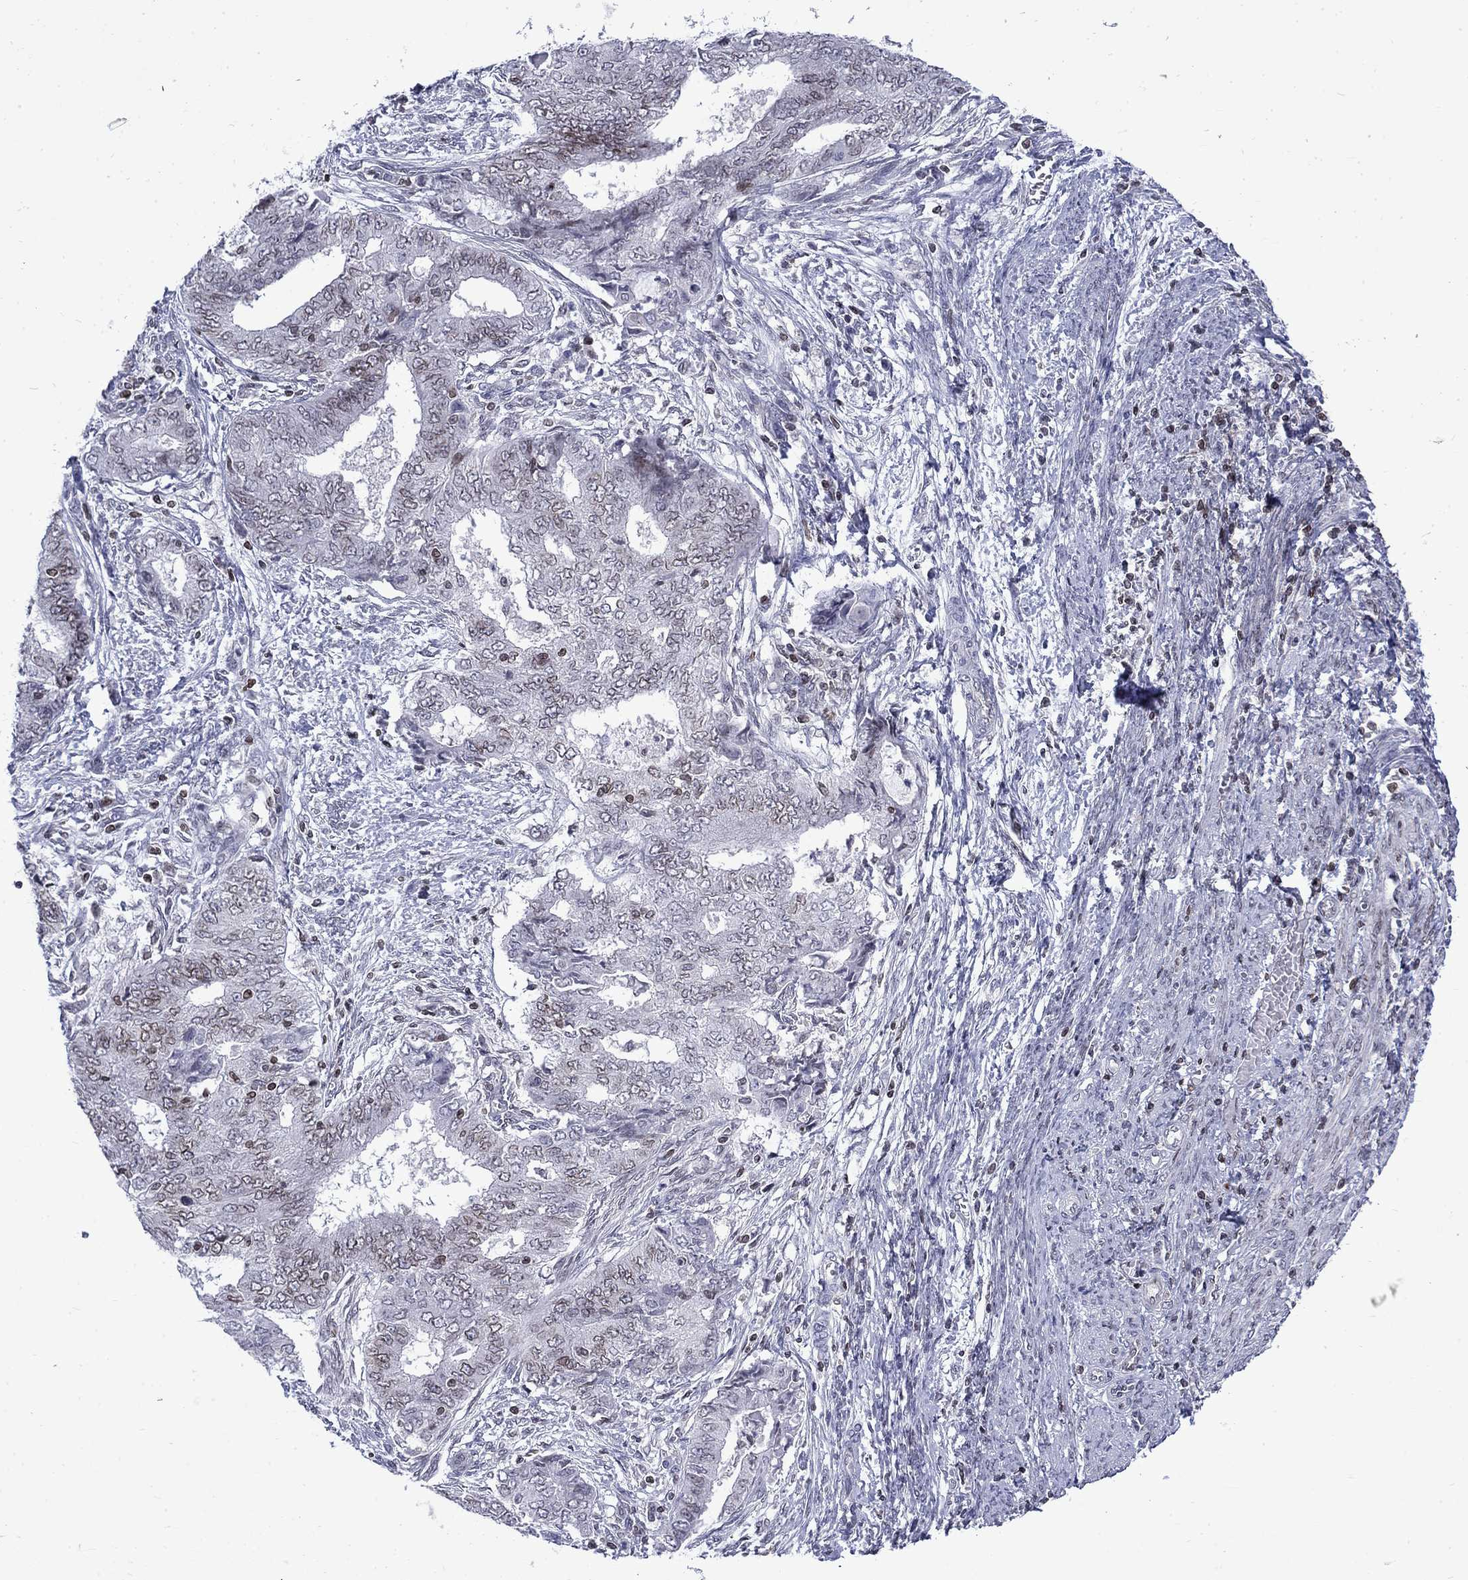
{"staining": {"intensity": "negative", "quantity": "none", "location": "none"}, "tissue": "endometrial cancer", "cell_type": "Tumor cells", "image_type": "cancer", "snomed": [{"axis": "morphology", "description": "Adenocarcinoma, NOS"}, {"axis": "topography", "description": "Endometrium"}], "caption": "This is a histopathology image of immunohistochemistry staining of endometrial cancer, which shows no expression in tumor cells. (DAB immunohistochemistry (IHC), high magnification).", "gene": "SLA", "patient": {"sex": "female", "age": 62}}